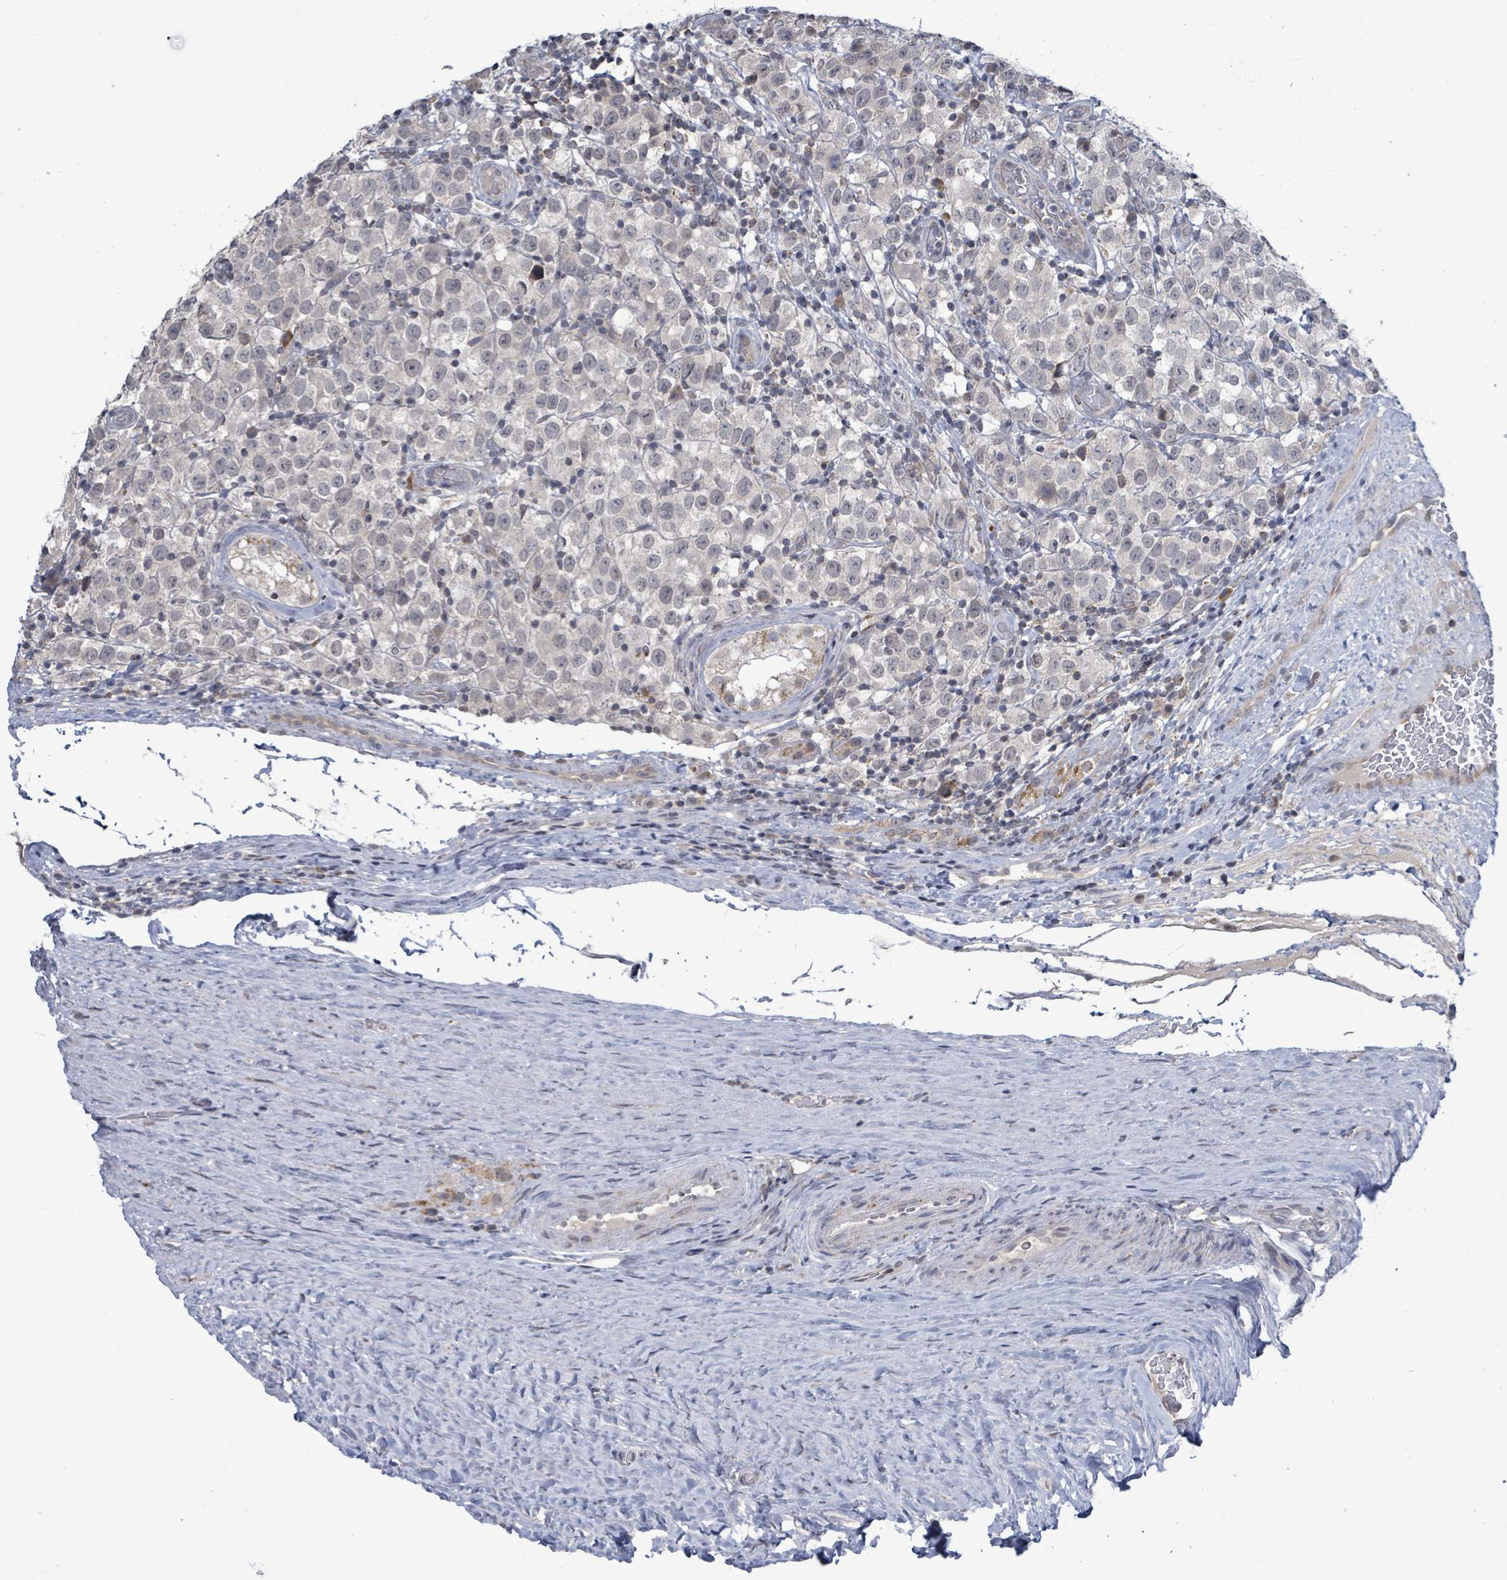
{"staining": {"intensity": "negative", "quantity": "none", "location": "none"}, "tissue": "testis cancer", "cell_type": "Tumor cells", "image_type": "cancer", "snomed": [{"axis": "morphology", "description": "Seminoma, NOS"}, {"axis": "morphology", "description": "Carcinoma, Embryonal, NOS"}, {"axis": "topography", "description": "Testis"}], "caption": "Protein analysis of embryonal carcinoma (testis) demonstrates no significant expression in tumor cells.", "gene": "COQ10B", "patient": {"sex": "male", "age": 41}}